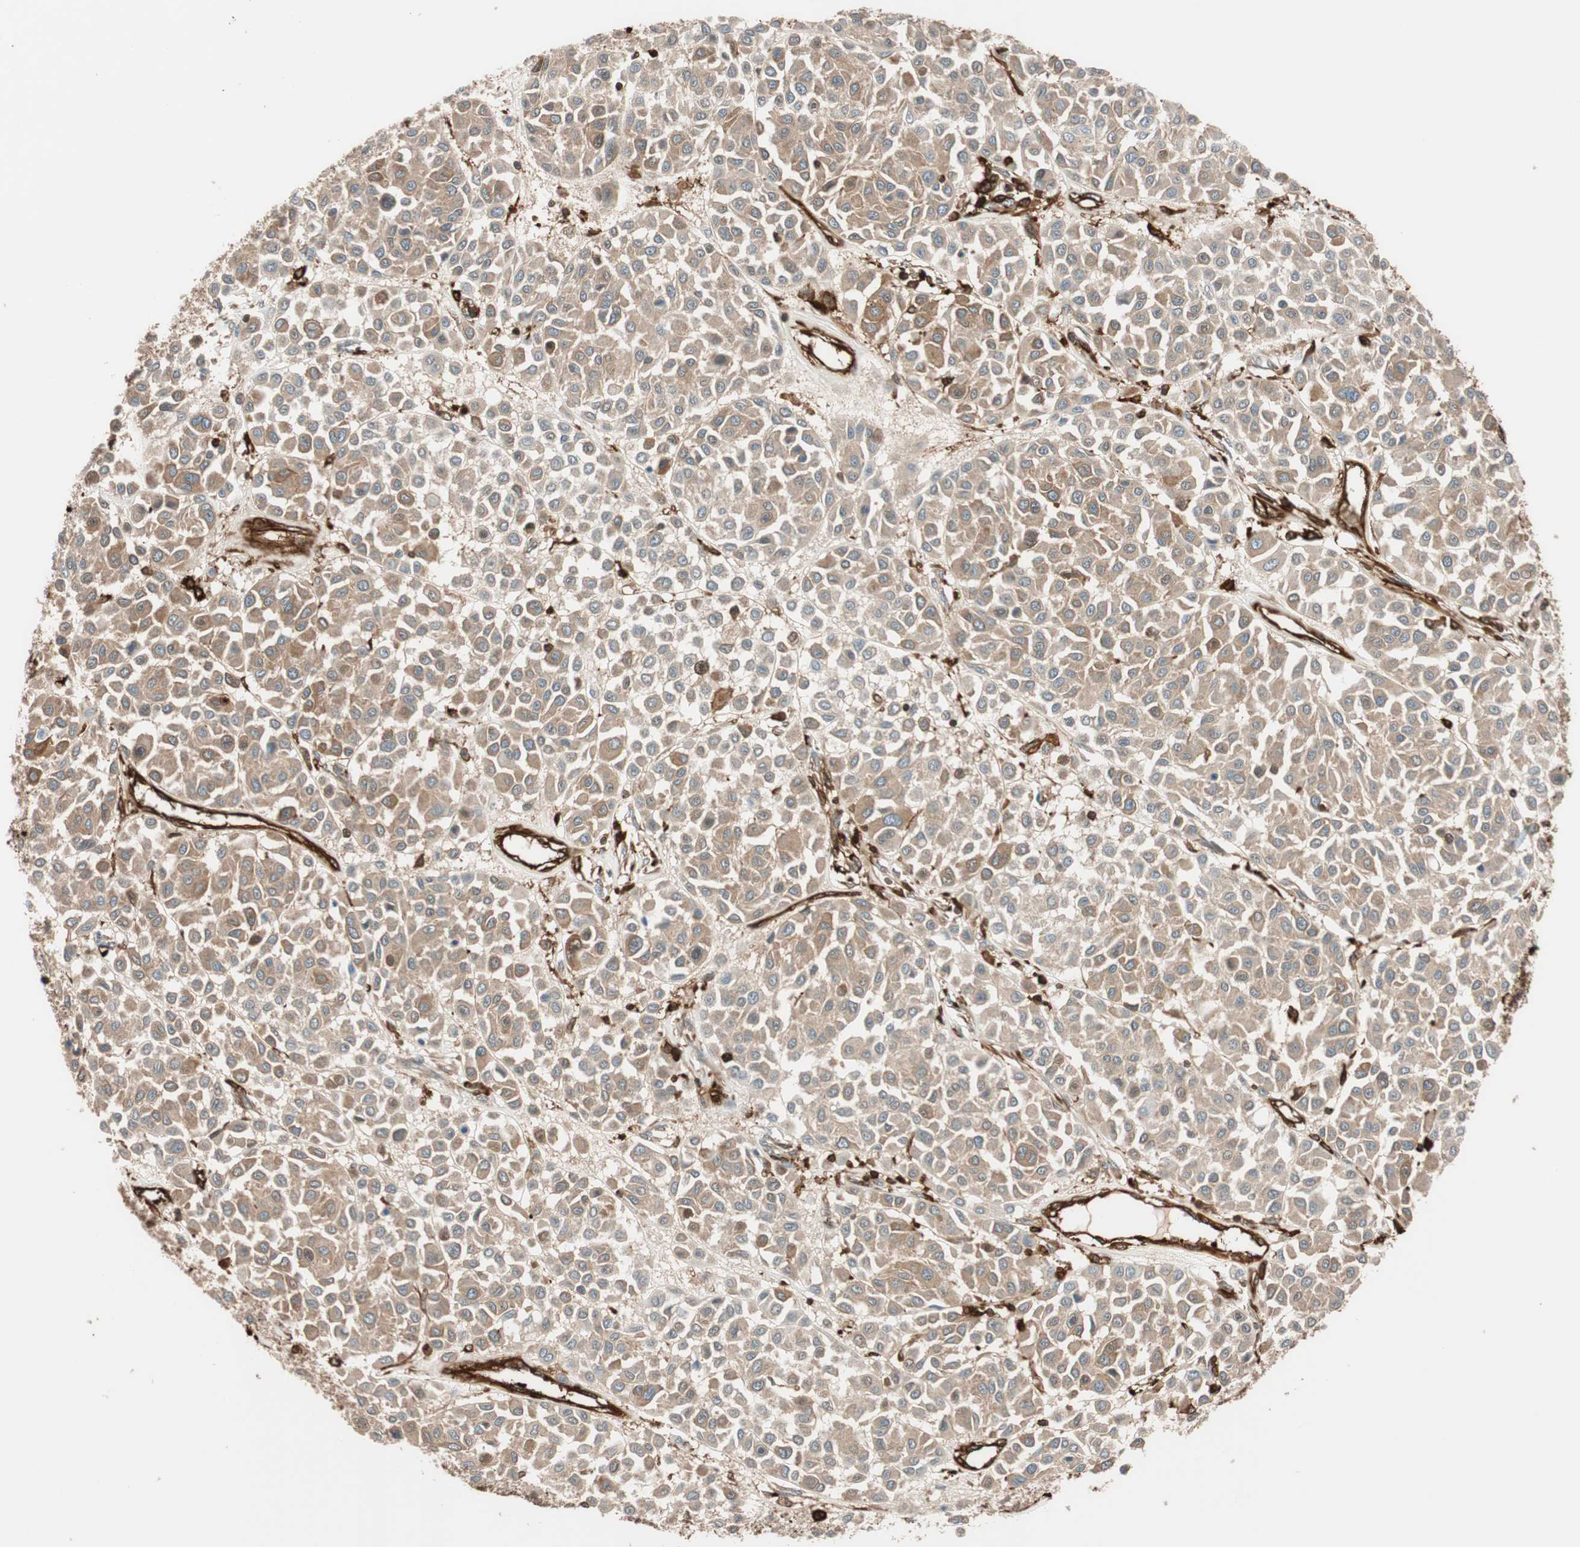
{"staining": {"intensity": "moderate", "quantity": ">75%", "location": "cytoplasmic/membranous"}, "tissue": "melanoma", "cell_type": "Tumor cells", "image_type": "cancer", "snomed": [{"axis": "morphology", "description": "Malignant melanoma, Metastatic site"}, {"axis": "topography", "description": "Soft tissue"}], "caption": "Human melanoma stained with a protein marker shows moderate staining in tumor cells.", "gene": "VASP", "patient": {"sex": "male", "age": 41}}